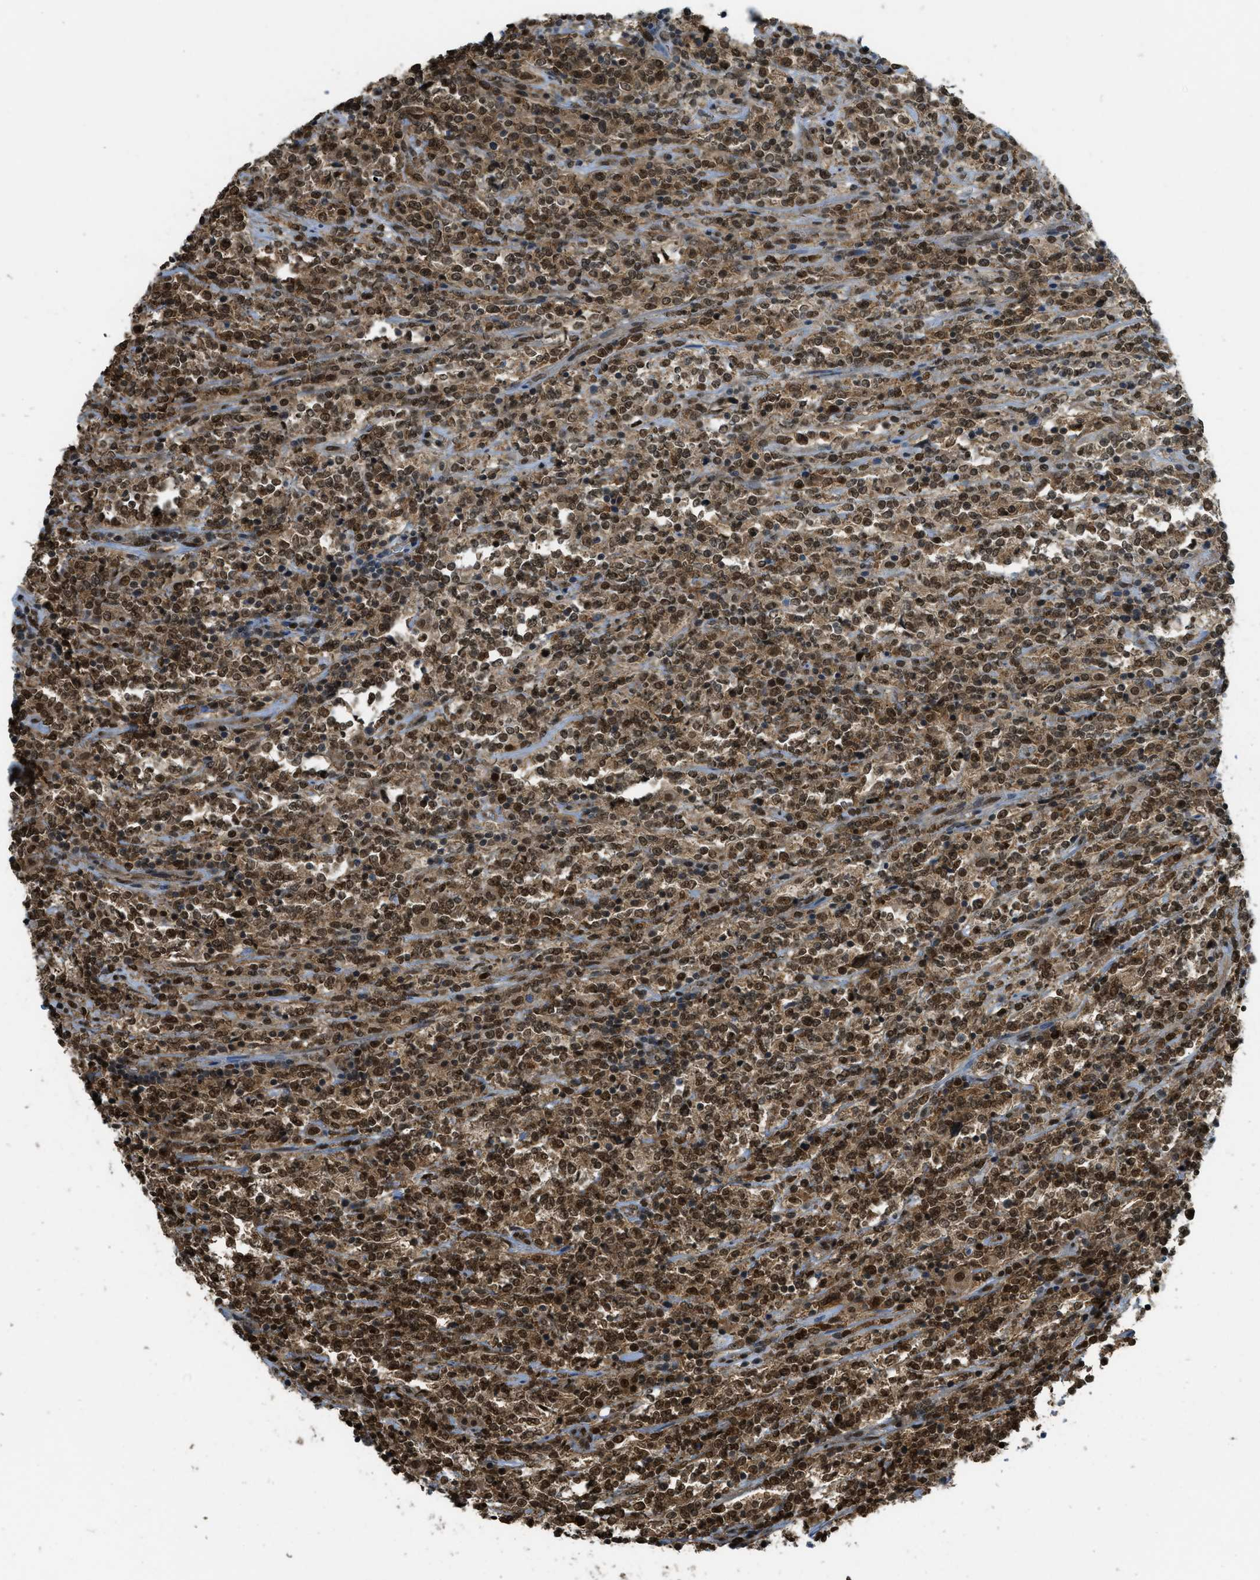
{"staining": {"intensity": "strong", "quantity": ">75%", "location": "cytoplasmic/membranous,nuclear"}, "tissue": "lymphoma", "cell_type": "Tumor cells", "image_type": "cancer", "snomed": [{"axis": "morphology", "description": "Malignant lymphoma, non-Hodgkin's type, High grade"}, {"axis": "topography", "description": "Soft tissue"}], "caption": "Protein expression analysis of malignant lymphoma, non-Hodgkin's type (high-grade) exhibits strong cytoplasmic/membranous and nuclear staining in approximately >75% of tumor cells.", "gene": "TNPO1", "patient": {"sex": "male", "age": 18}}